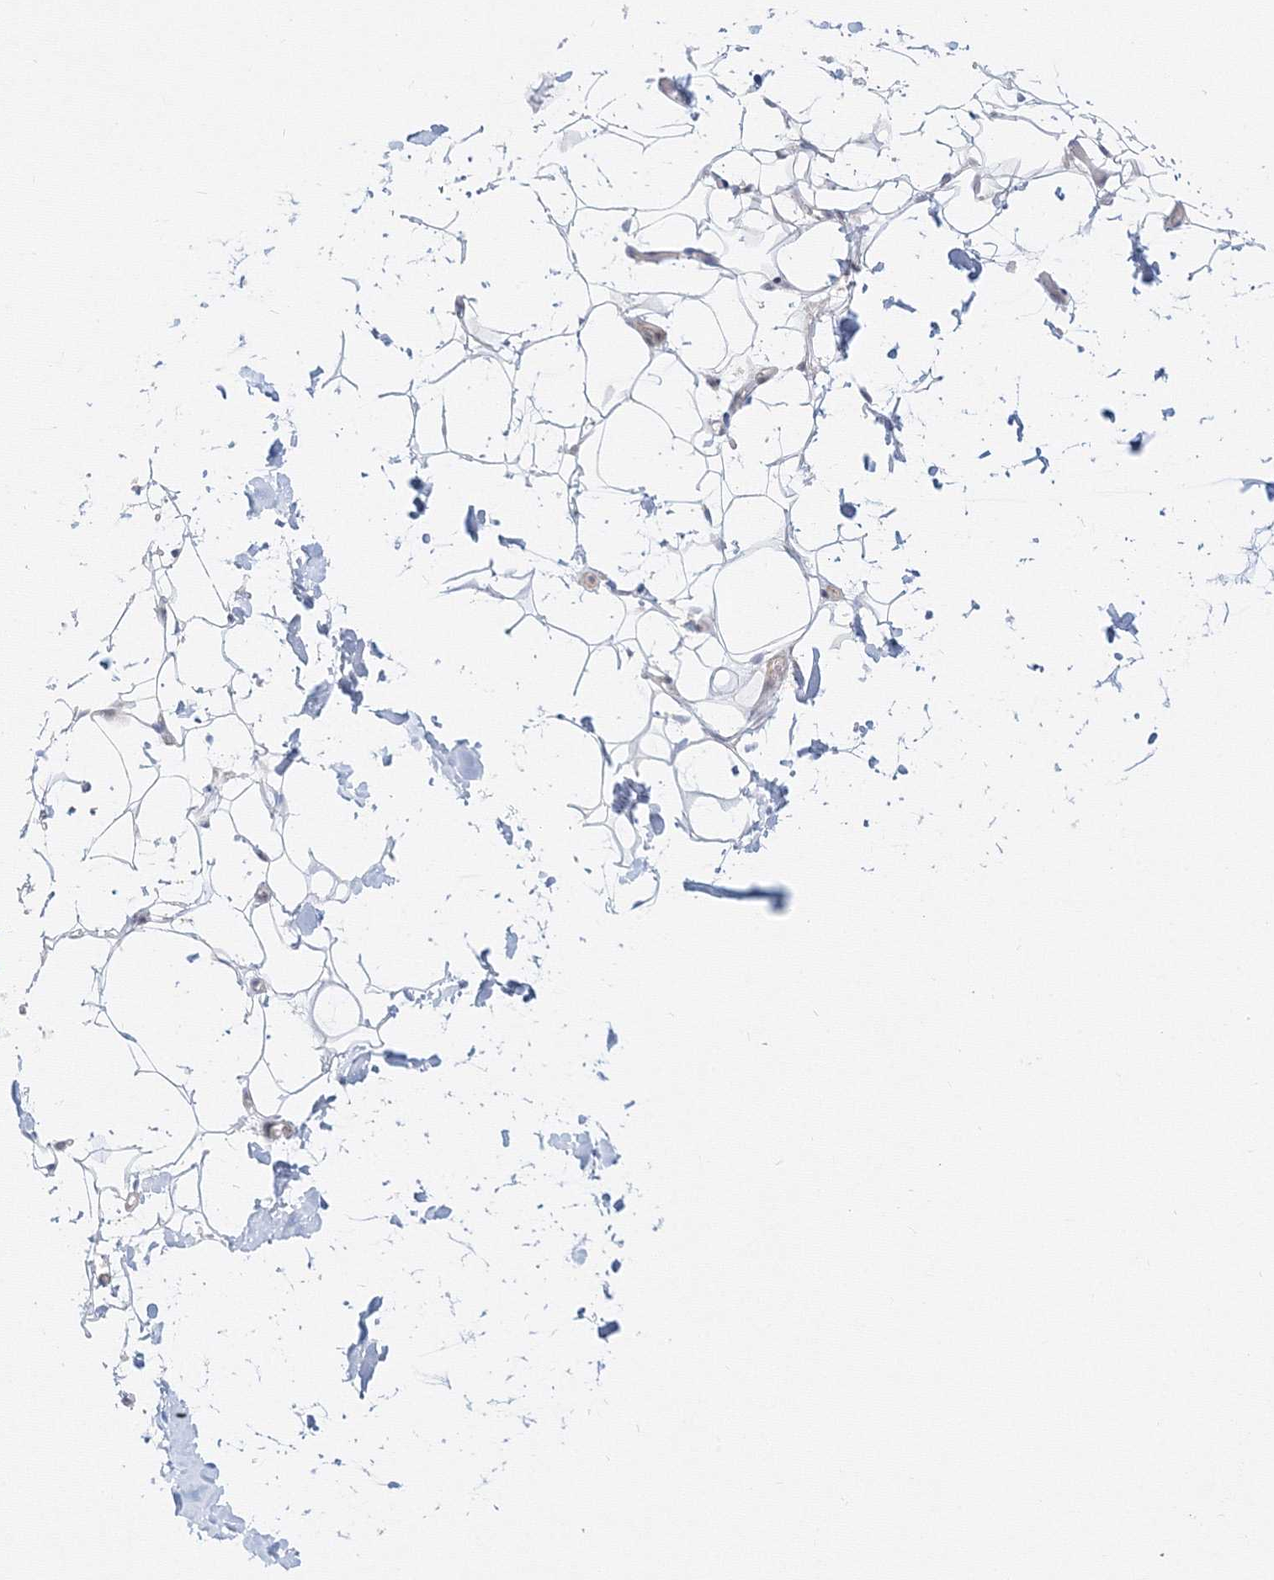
{"staining": {"intensity": "negative", "quantity": "none", "location": "none"}, "tissue": "adipose tissue", "cell_type": "Adipocytes", "image_type": "normal", "snomed": [{"axis": "morphology", "description": "Normal tissue, NOS"}, {"axis": "topography", "description": "Breast"}], "caption": "Immunohistochemistry (IHC) histopathology image of unremarkable adipose tissue: adipose tissue stained with DAB demonstrates no significant protein positivity in adipocytes. (Immunohistochemistry, brightfield microscopy, high magnification).", "gene": "ARHGAP21", "patient": {"sex": "female", "age": 26}}